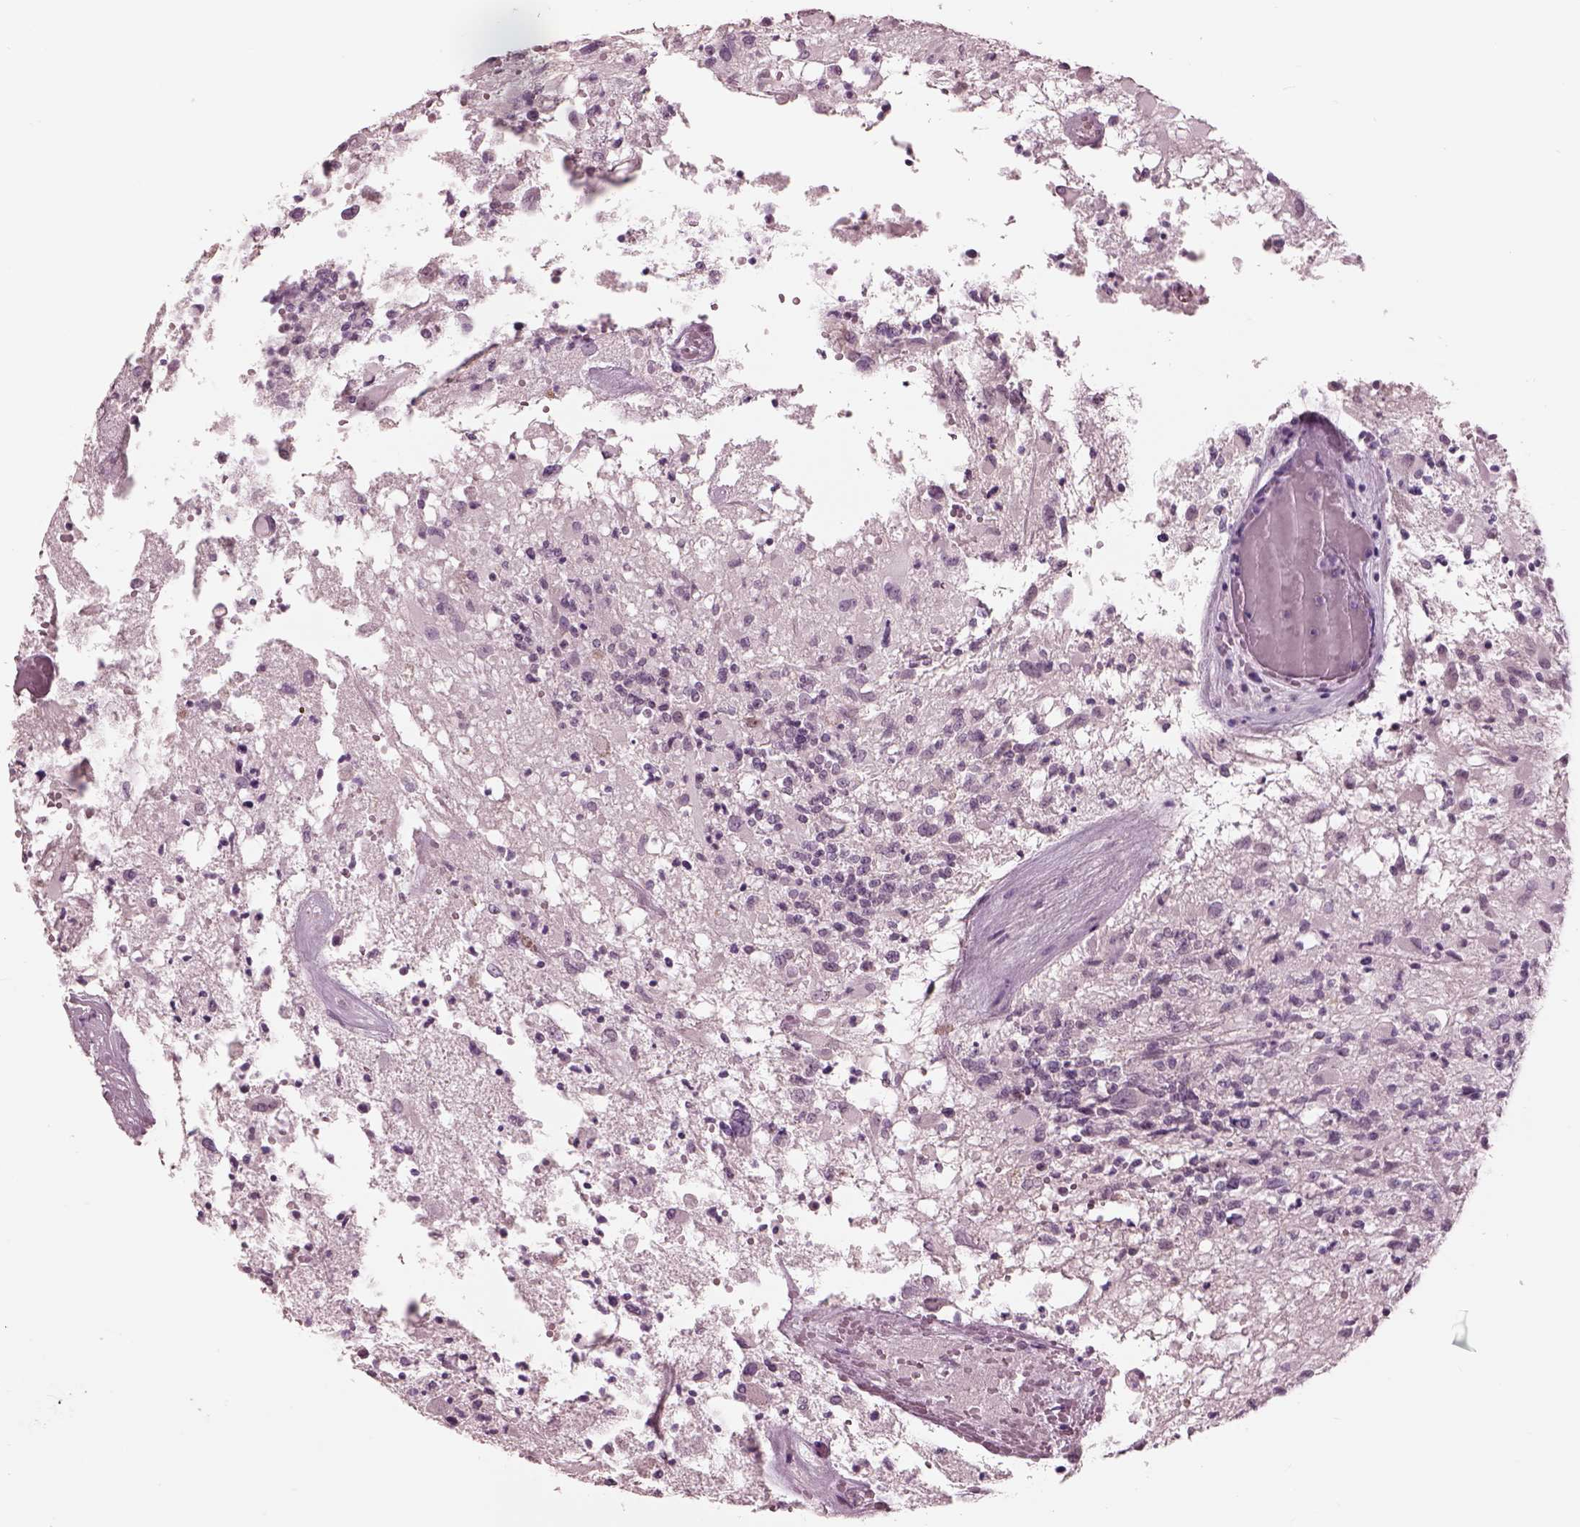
{"staining": {"intensity": "negative", "quantity": "none", "location": "none"}, "tissue": "glioma", "cell_type": "Tumor cells", "image_type": "cancer", "snomed": [{"axis": "morphology", "description": "Glioma, malignant, High grade"}, {"axis": "topography", "description": "Brain"}], "caption": "Histopathology image shows no protein expression in tumor cells of malignant high-grade glioma tissue.", "gene": "GARIN4", "patient": {"sex": "female", "age": 63}}